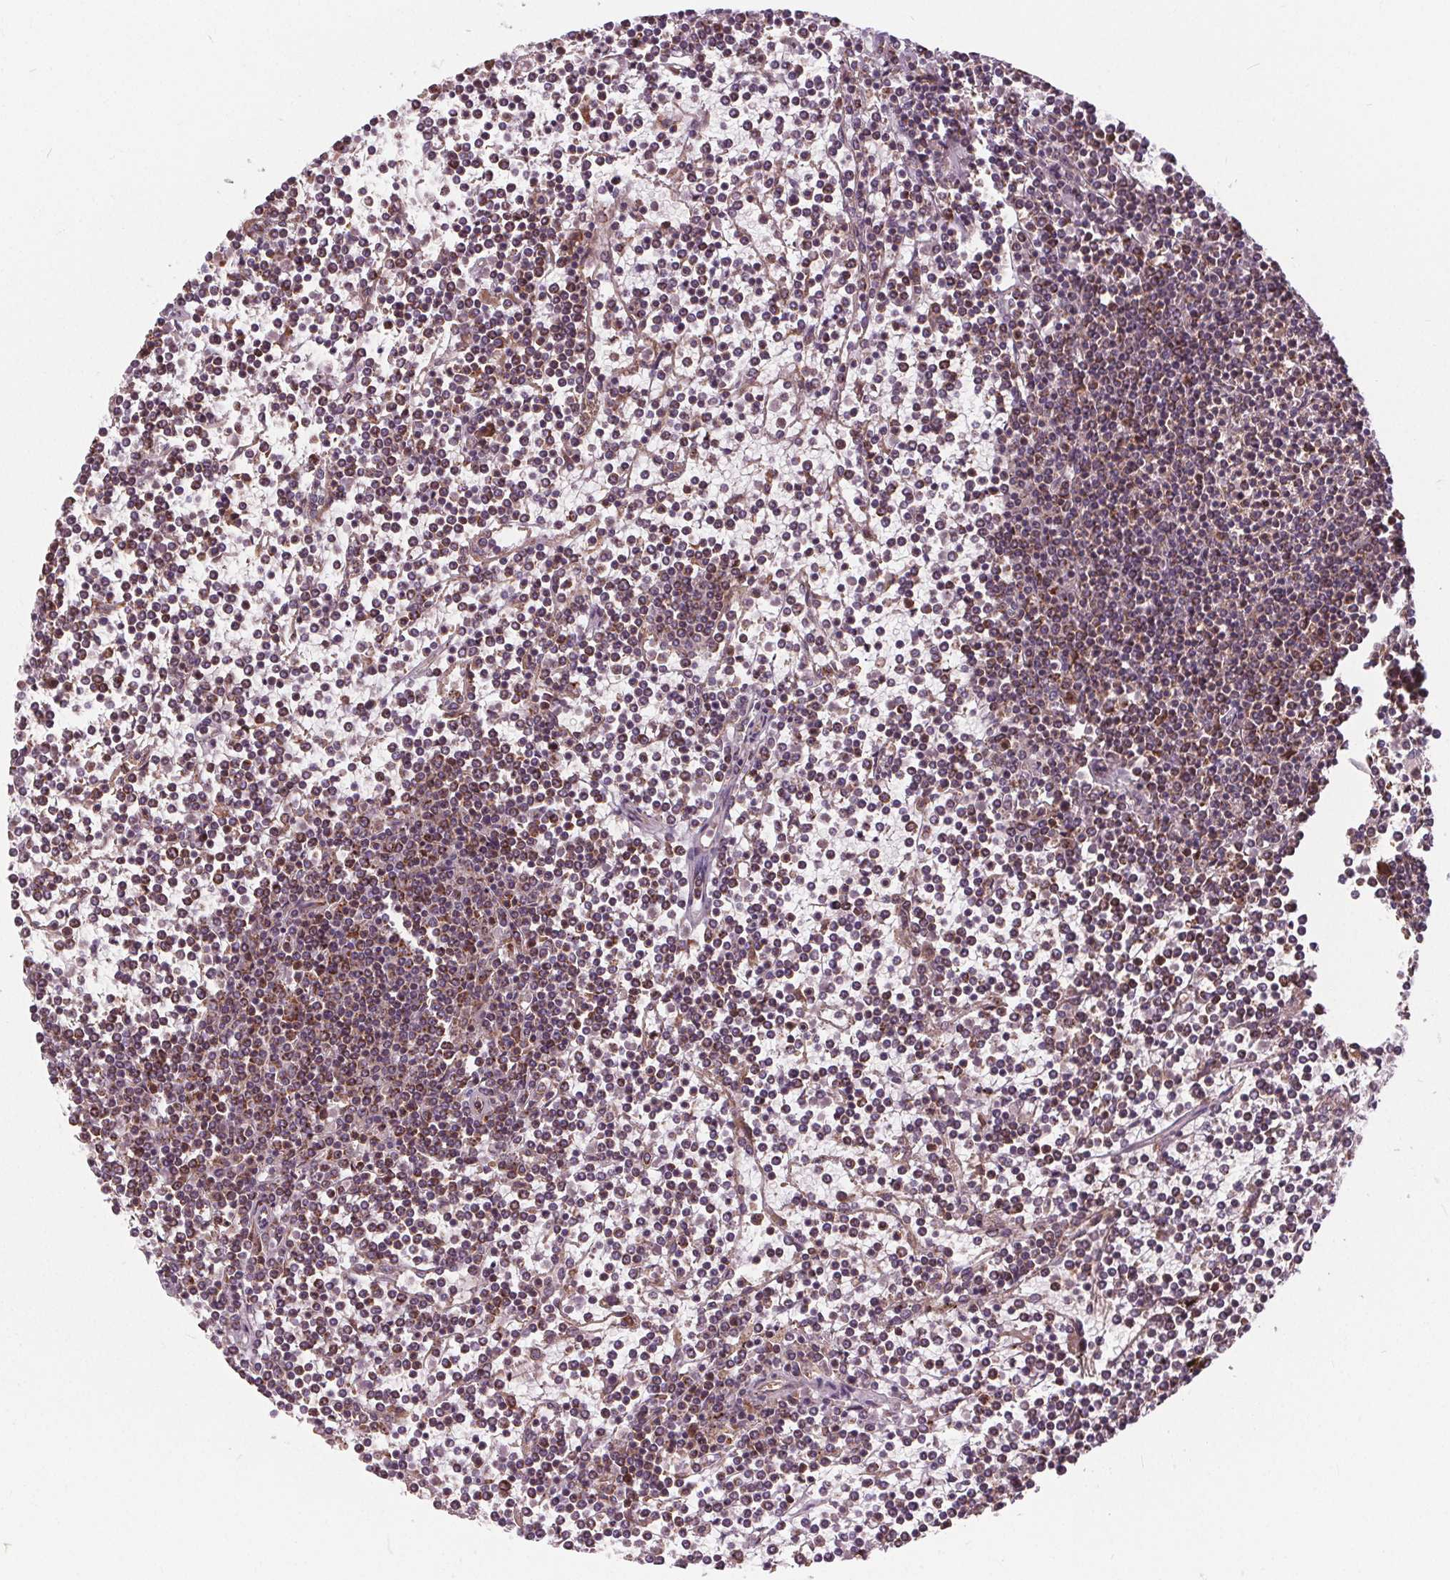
{"staining": {"intensity": "moderate", "quantity": "25%-75%", "location": "cytoplasmic/membranous"}, "tissue": "lymphoma", "cell_type": "Tumor cells", "image_type": "cancer", "snomed": [{"axis": "morphology", "description": "Malignant lymphoma, non-Hodgkin's type, Low grade"}, {"axis": "topography", "description": "Spleen"}], "caption": "Human malignant lymphoma, non-Hodgkin's type (low-grade) stained for a protein (brown) exhibits moderate cytoplasmic/membranous positive staining in approximately 25%-75% of tumor cells.", "gene": "PLSCR3", "patient": {"sex": "female", "age": 19}}